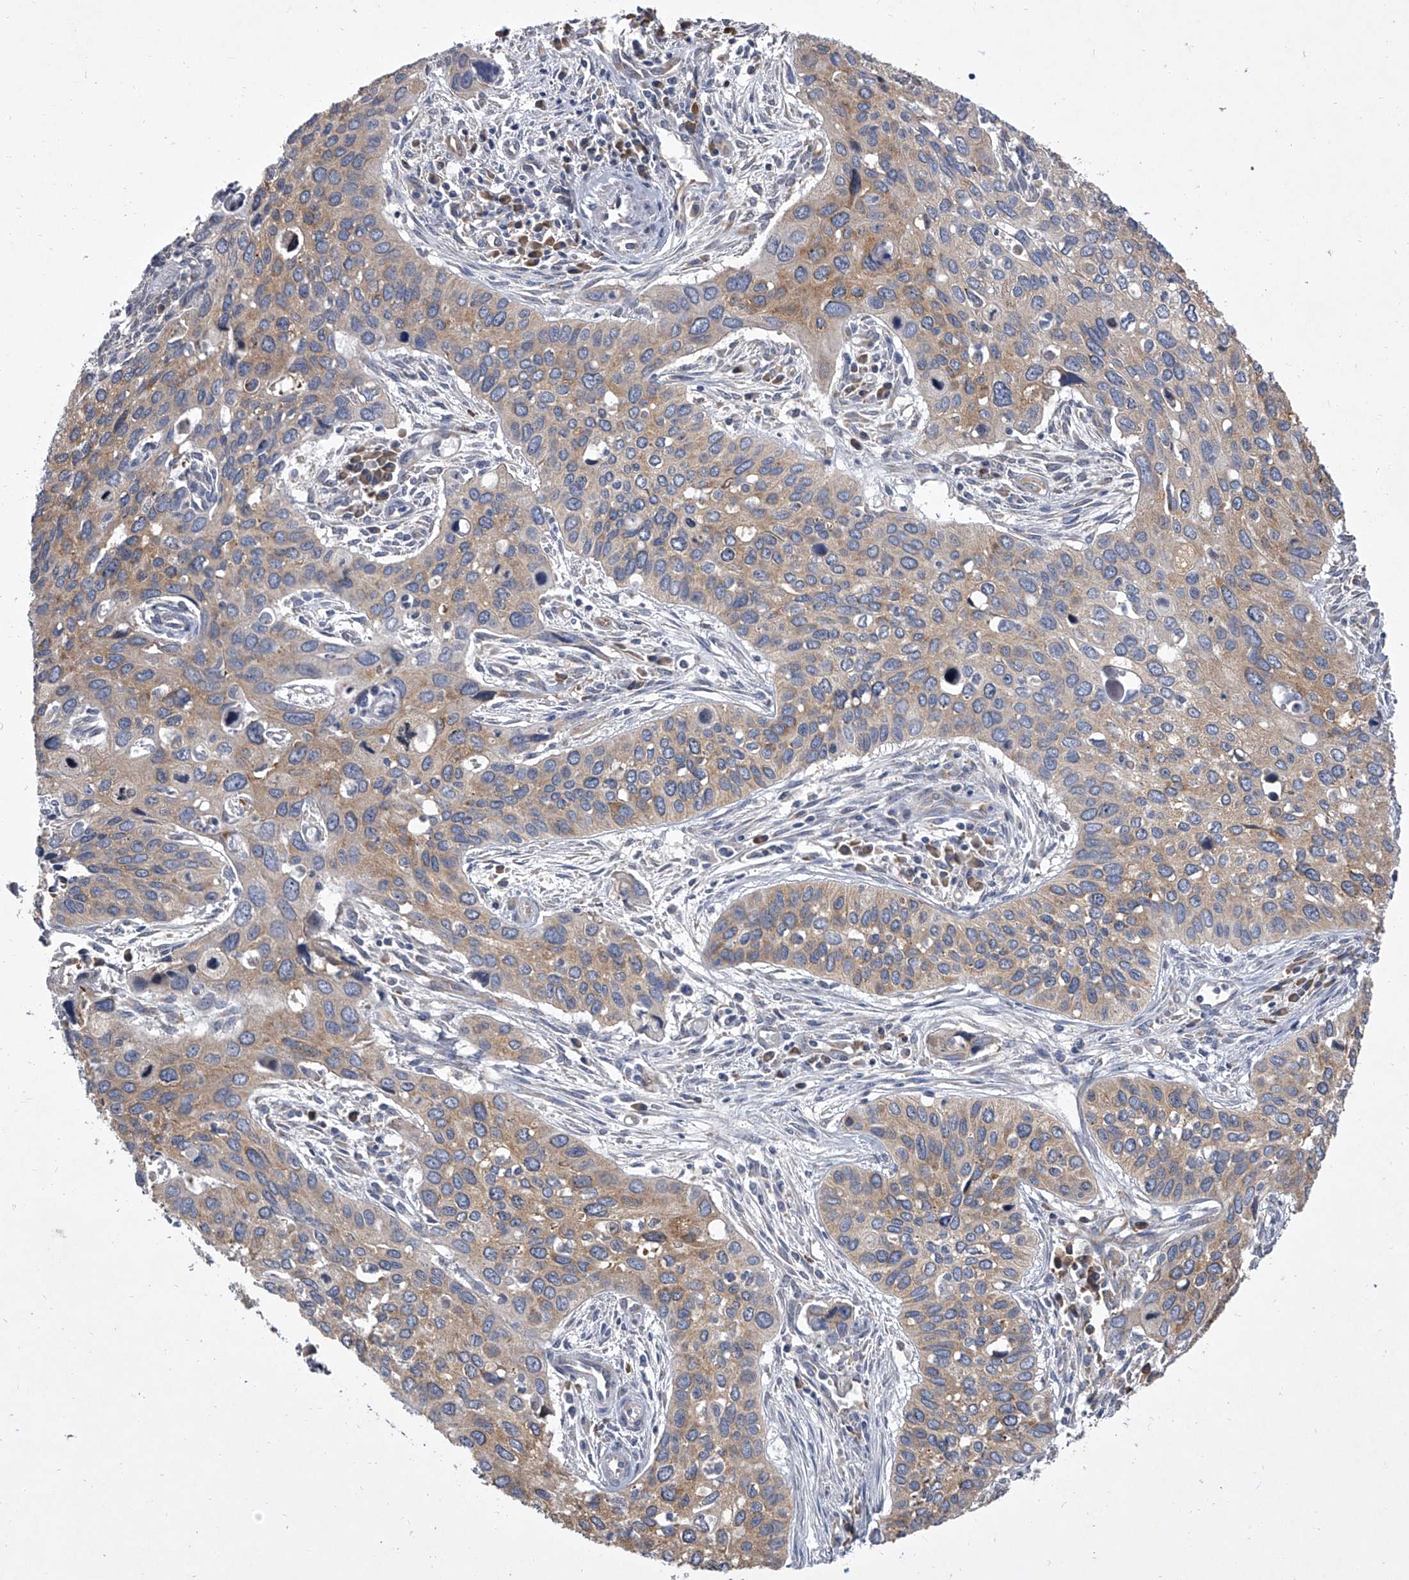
{"staining": {"intensity": "weak", "quantity": "25%-75%", "location": "cytoplasmic/membranous"}, "tissue": "cervical cancer", "cell_type": "Tumor cells", "image_type": "cancer", "snomed": [{"axis": "morphology", "description": "Squamous cell carcinoma, NOS"}, {"axis": "topography", "description": "Cervix"}], "caption": "Immunohistochemical staining of human squamous cell carcinoma (cervical) demonstrates weak cytoplasmic/membranous protein positivity in approximately 25%-75% of tumor cells. Ihc stains the protein of interest in brown and the nuclei are stained blue.", "gene": "EIF2S2", "patient": {"sex": "female", "age": 55}}